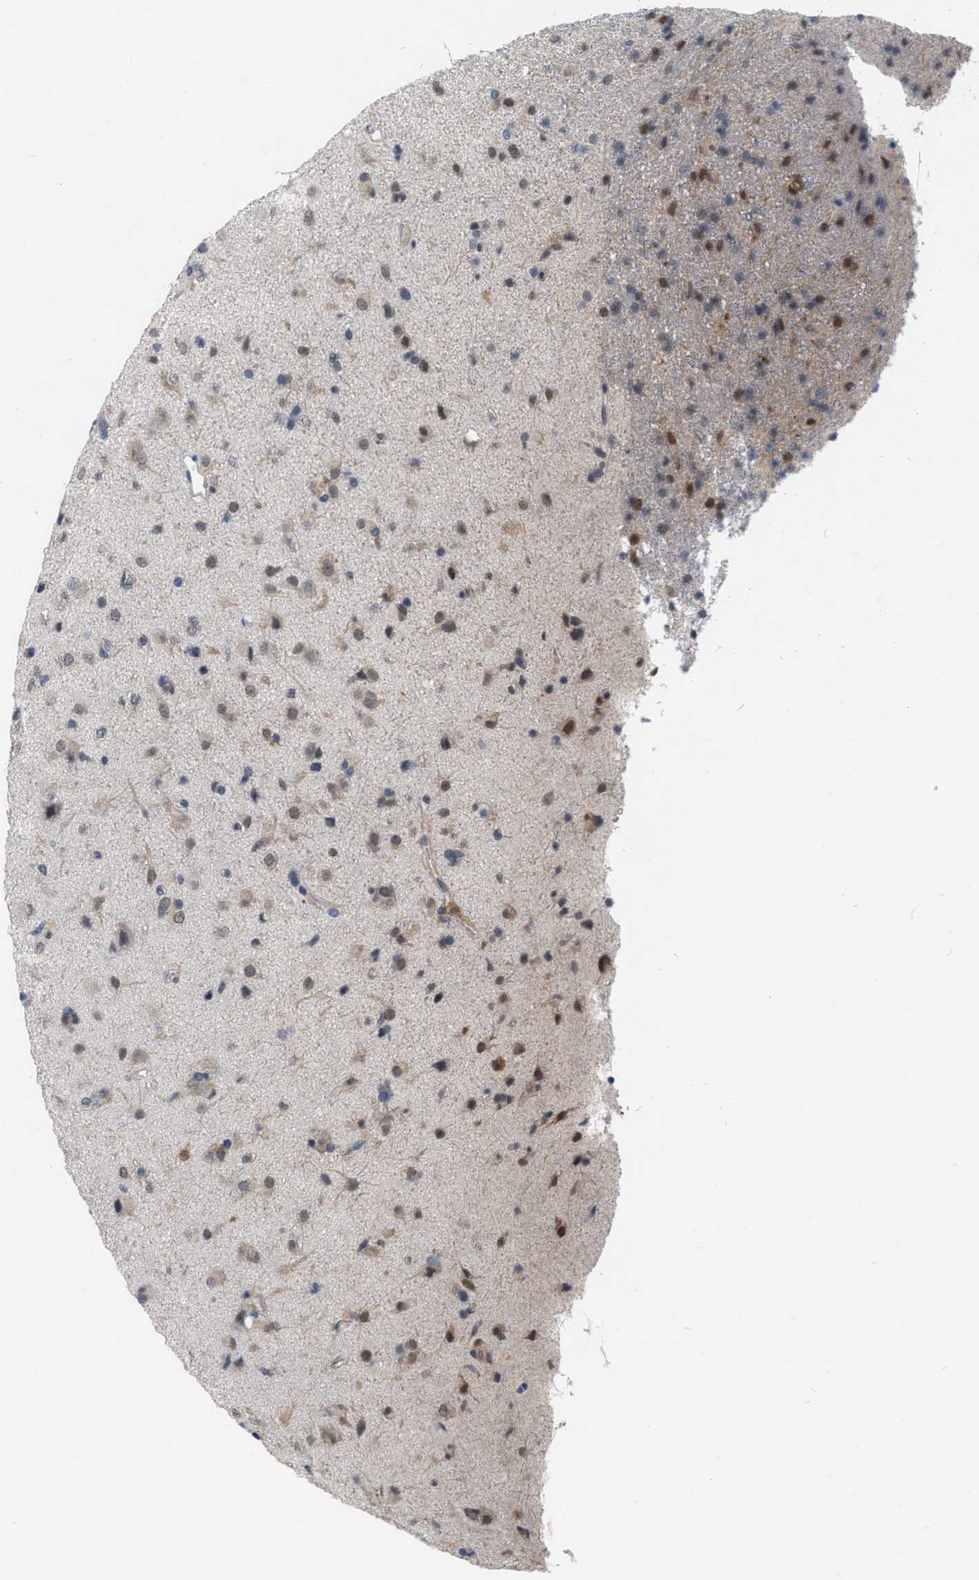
{"staining": {"intensity": "moderate", "quantity": ">75%", "location": "cytoplasmic/membranous"}, "tissue": "glioma", "cell_type": "Tumor cells", "image_type": "cancer", "snomed": [{"axis": "morphology", "description": "Glioma, malignant, Low grade"}, {"axis": "topography", "description": "Brain"}], "caption": "IHC of human glioma exhibits medium levels of moderate cytoplasmic/membranous positivity in about >75% of tumor cells.", "gene": "RUVBL1", "patient": {"sex": "male", "age": 65}}